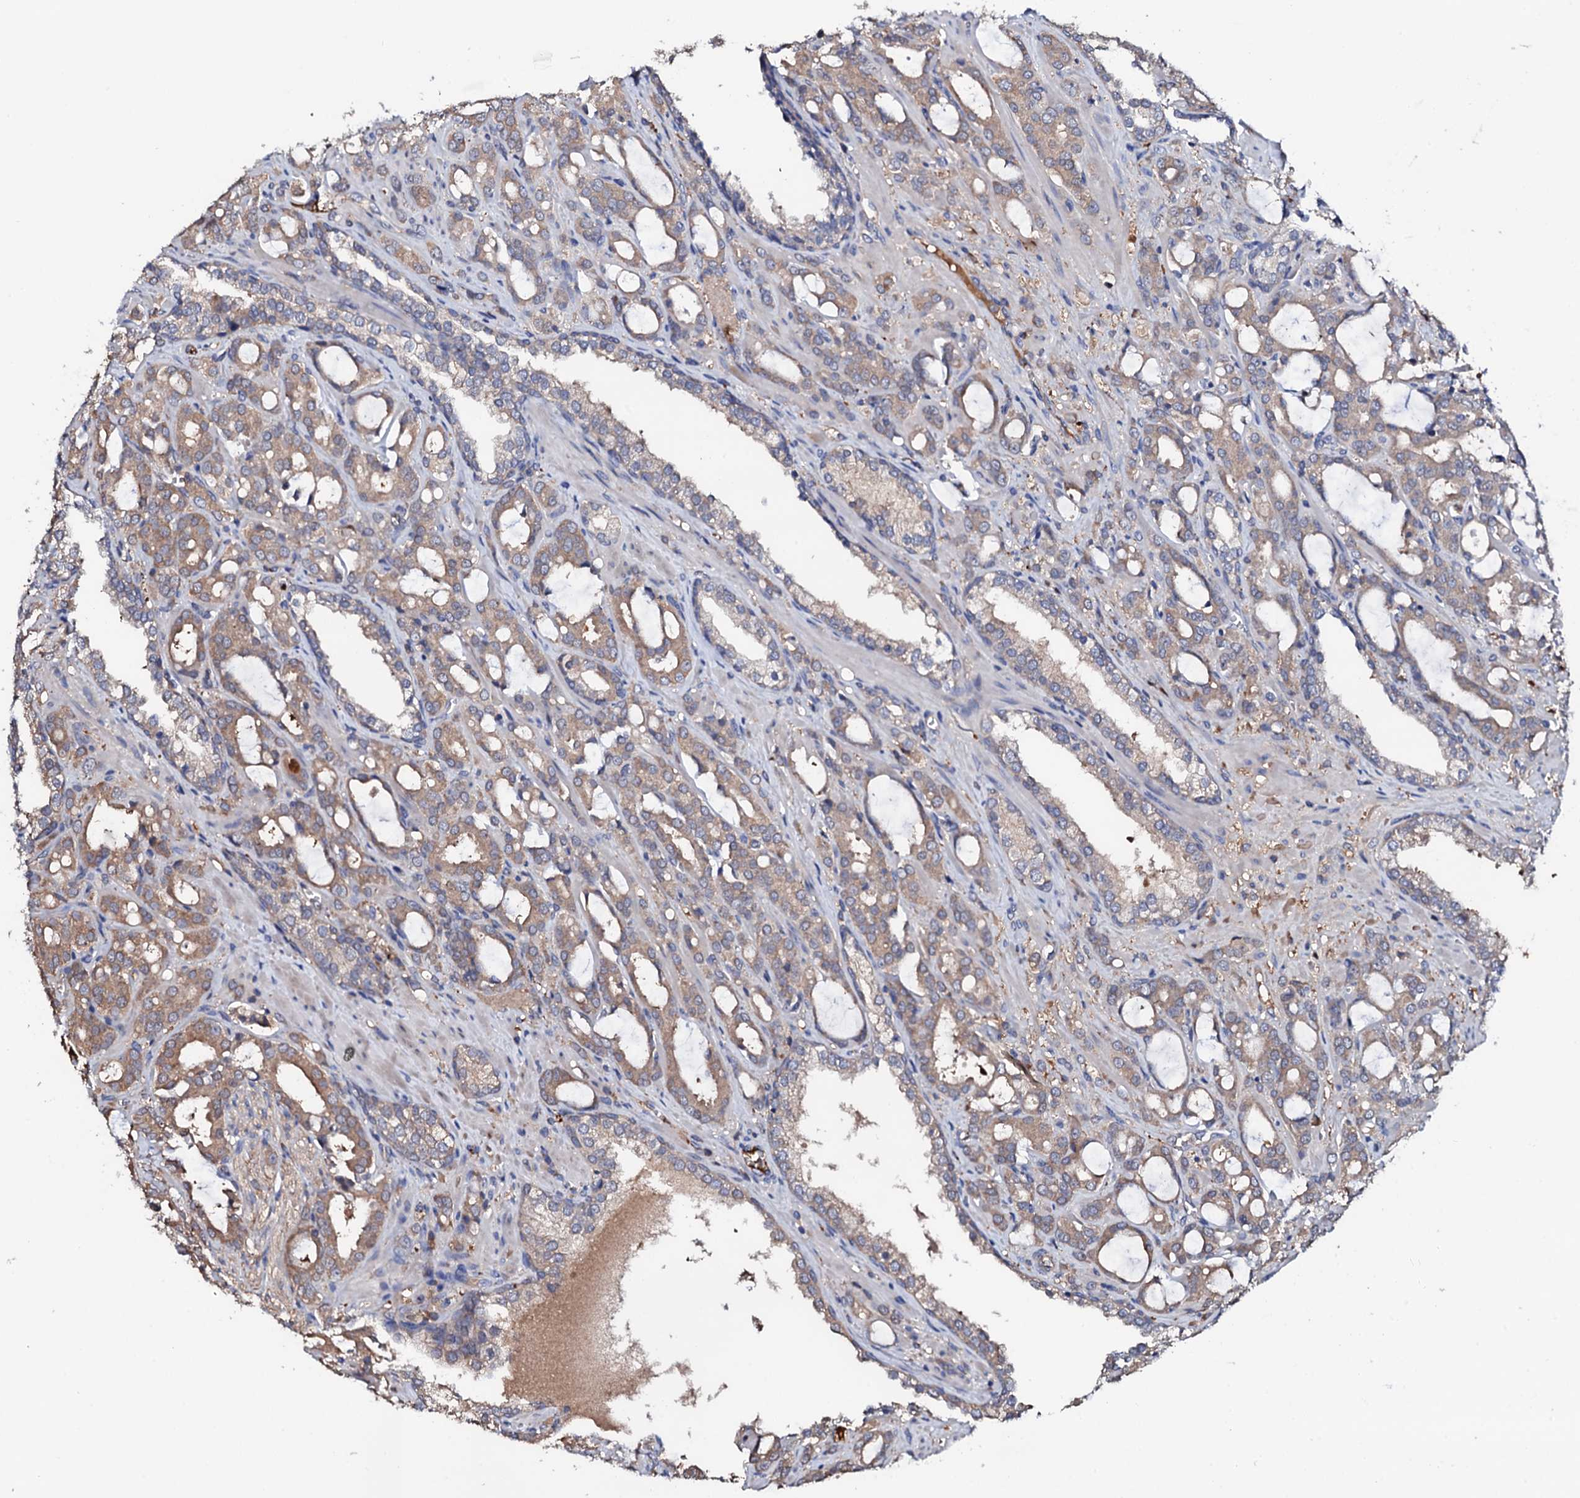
{"staining": {"intensity": "moderate", "quantity": ">75%", "location": "cytoplasmic/membranous"}, "tissue": "prostate cancer", "cell_type": "Tumor cells", "image_type": "cancer", "snomed": [{"axis": "morphology", "description": "Adenocarcinoma, High grade"}, {"axis": "topography", "description": "Prostate"}], "caption": "Prostate cancer (high-grade adenocarcinoma) stained with a brown dye displays moderate cytoplasmic/membranous positive expression in about >75% of tumor cells.", "gene": "TCAF2", "patient": {"sex": "male", "age": 72}}